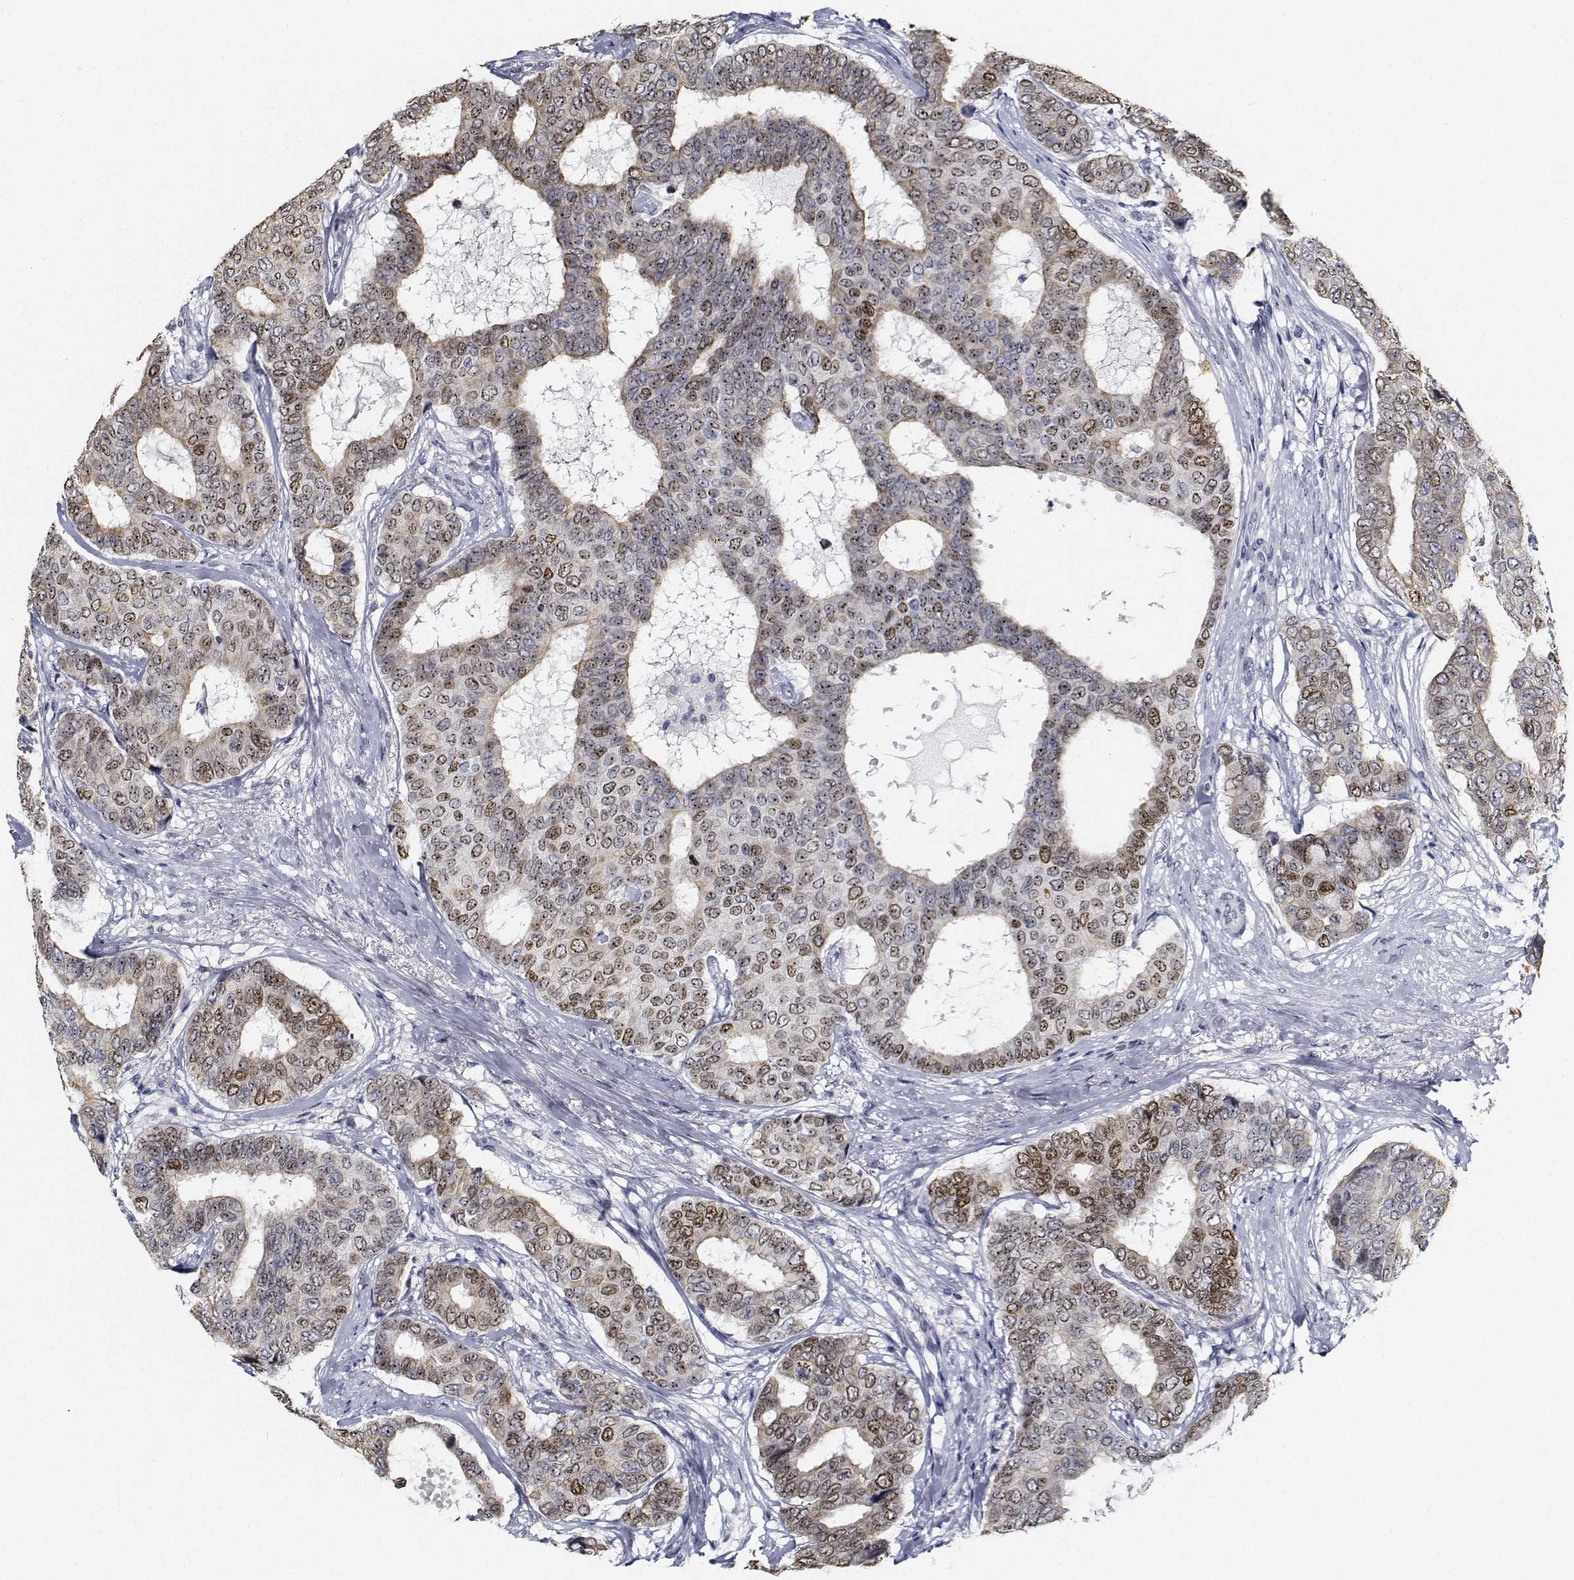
{"staining": {"intensity": "moderate", "quantity": "25%-75%", "location": "nuclear"}, "tissue": "breast cancer", "cell_type": "Tumor cells", "image_type": "cancer", "snomed": [{"axis": "morphology", "description": "Duct carcinoma"}, {"axis": "topography", "description": "Breast"}], "caption": "Moderate nuclear positivity is appreciated in approximately 25%-75% of tumor cells in breast cancer (infiltrating ductal carcinoma). The staining was performed using DAB to visualize the protein expression in brown, while the nuclei were stained in blue with hematoxylin (Magnification: 20x).", "gene": "NVL", "patient": {"sex": "female", "age": 75}}